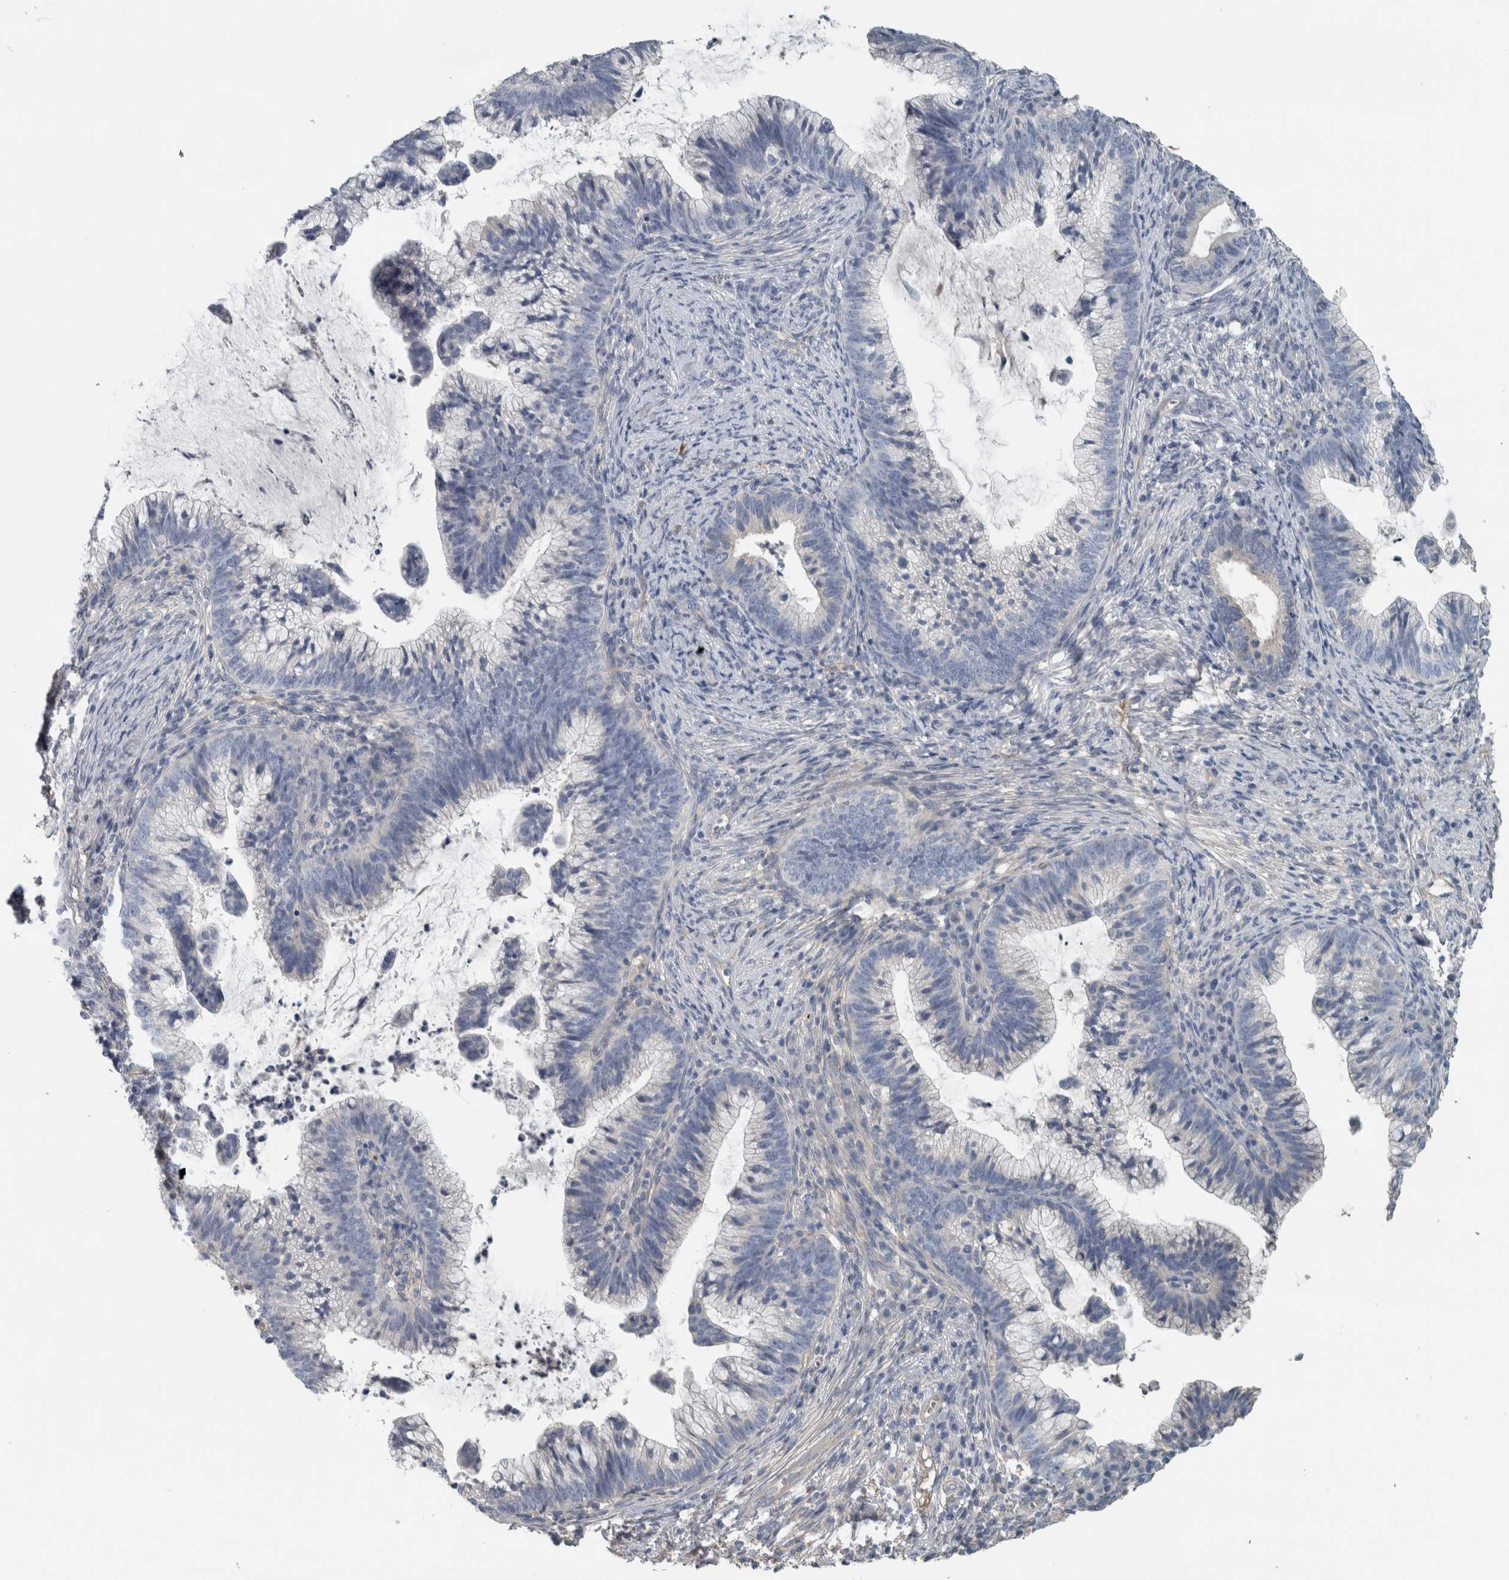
{"staining": {"intensity": "negative", "quantity": "none", "location": "none"}, "tissue": "cervical cancer", "cell_type": "Tumor cells", "image_type": "cancer", "snomed": [{"axis": "morphology", "description": "Adenocarcinoma, NOS"}, {"axis": "topography", "description": "Cervix"}], "caption": "Tumor cells are negative for brown protein staining in adenocarcinoma (cervical).", "gene": "SH3GL2", "patient": {"sex": "female", "age": 36}}